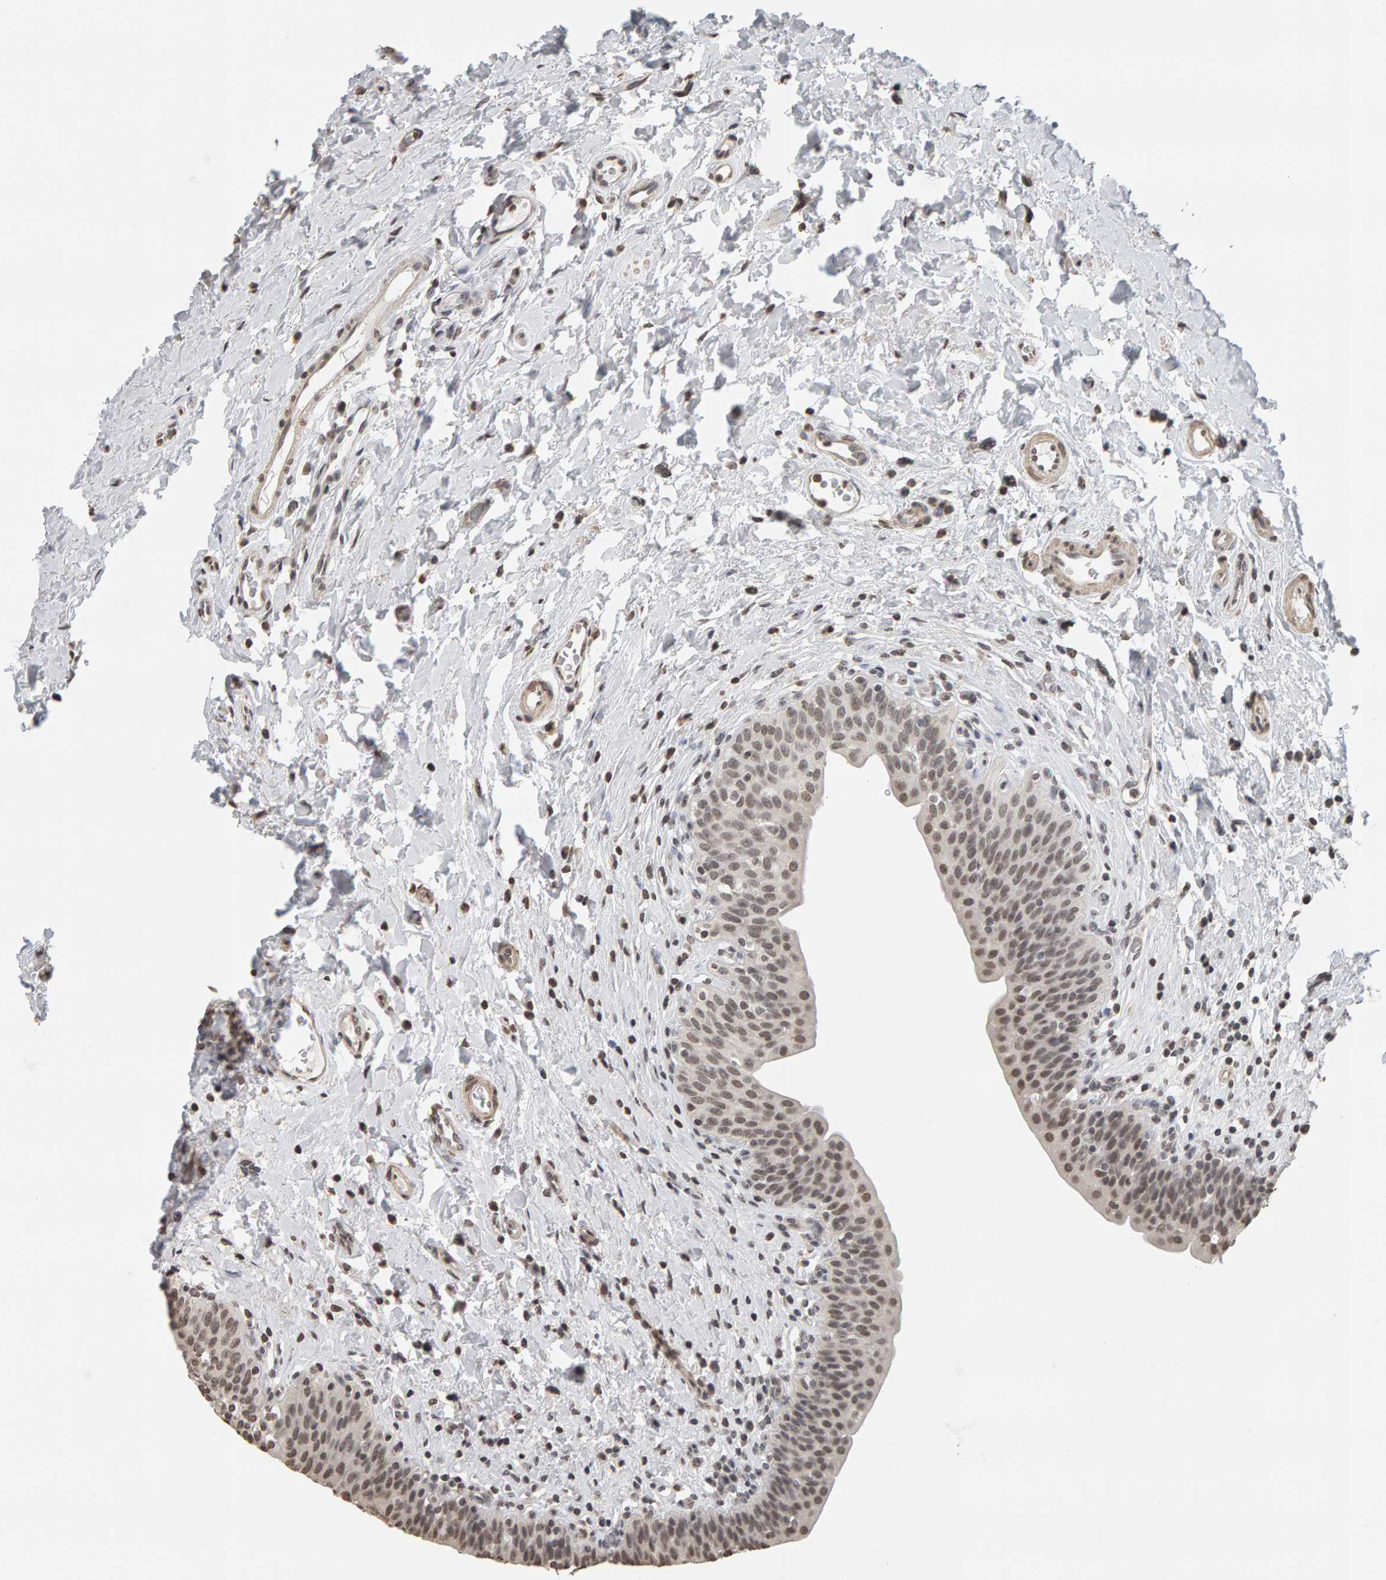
{"staining": {"intensity": "weak", "quantity": ">75%", "location": "nuclear"}, "tissue": "urinary bladder", "cell_type": "Urothelial cells", "image_type": "normal", "snomed": [{"axis": "morphology", "description": "Normal tissue, NOS"}, {"axis": "topography", "description": "Urinary bladder"}], "caption": "A brown stain labels weak nuclear expression of a protein in urothelial cells of unremarkable urinary bladder.", "gene": "AFF4", "patient": {"sex": "male", "age": 83}}